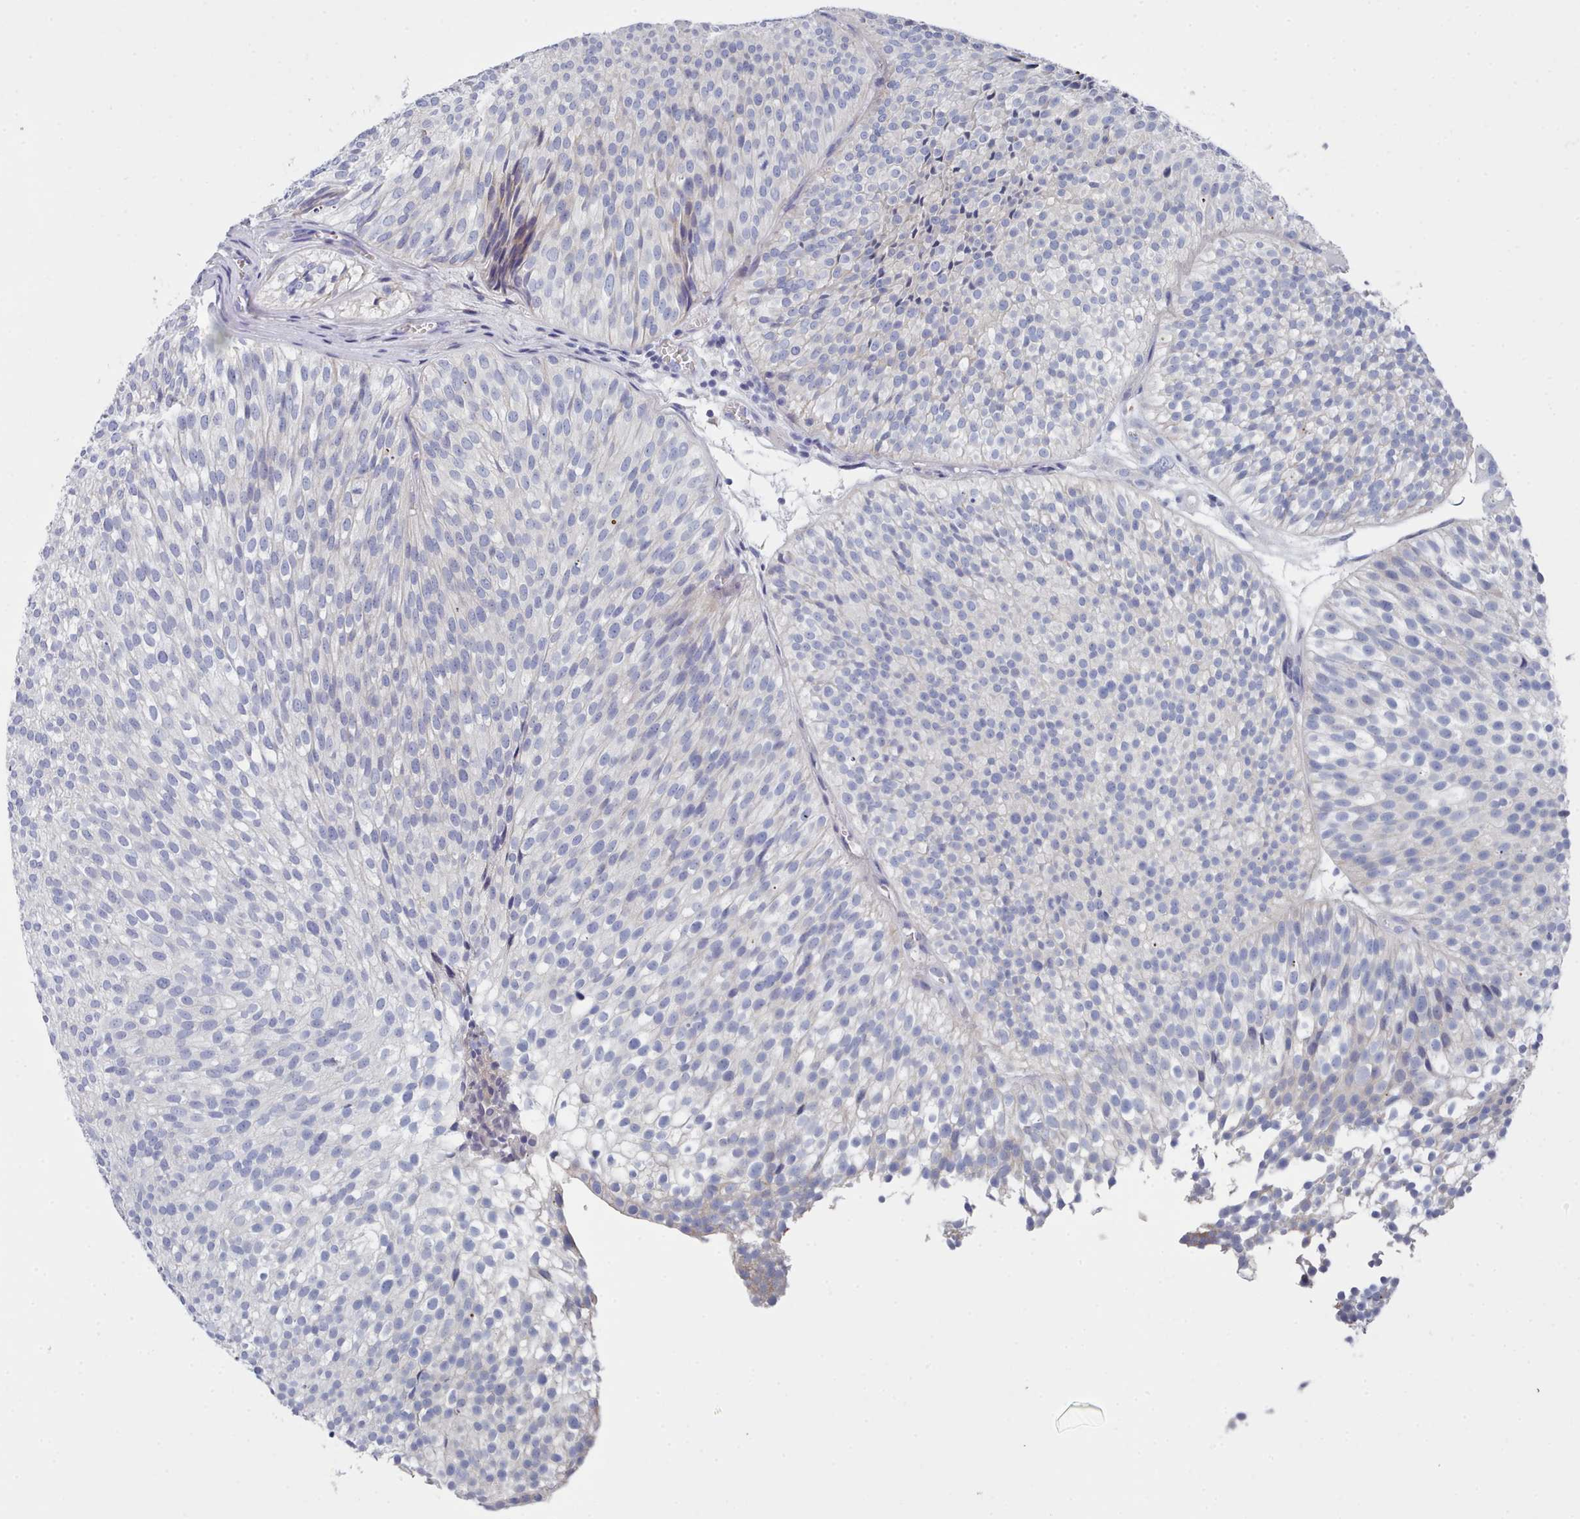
{"staining": {"intensity": "negative", "quantity": "none", "location": "none"}, "tissue": "urothelial cancer", "cell_type": "Tumor cells", "image_type": "cancer", "snomed": [{"axis": "morphology", "description": "Urothelial carcinoma, Low grade"}, {"axis": "topography", "description": "Urinary bladder"}], "caption": "Tumor cells are negative for protein expression in human low-grade urothelial carcinoma.", "gene": "PDE4C", "patient": {"sex": "male", "age": 91}}